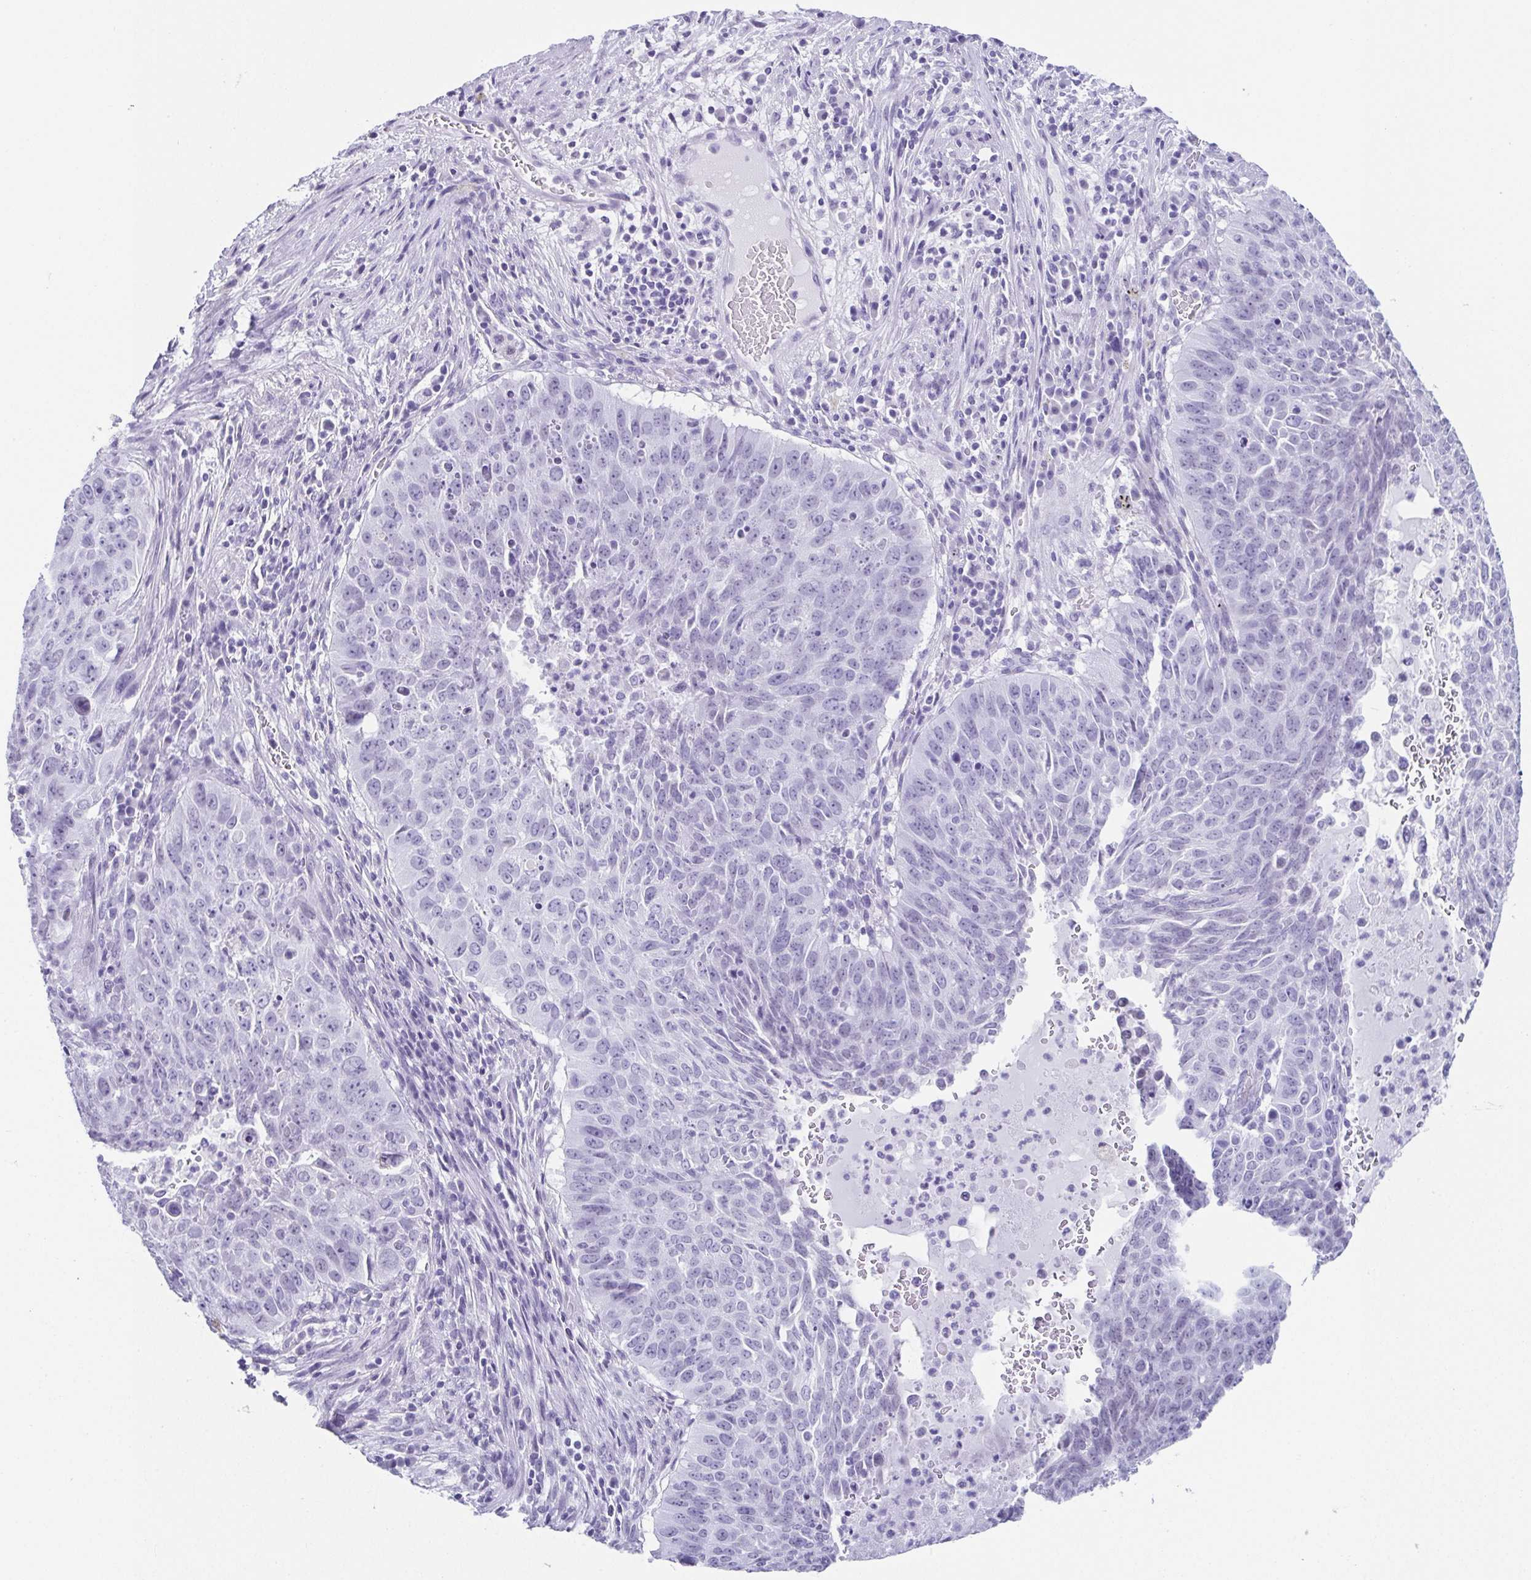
{"staining": {"intensity": "negative", "quantity": "none", "location": "none"}, "tissue": "lung cancer", "cell_type": "Tumor cells", "image_type": "cancer", "snomed": [{"axis": "morphology", "description": "Normal tissue, NOS"}, {"axis": "morphology", "description": "Squamous cell carcinoma, NOS"}, {"axis": "topography", "description": "Bronchus"}, {"axis": "topography", "description": "Lung"}], "caption": "The IHC histopathology image has no significant staining in tumor cells of squamous cell carcinoma (lung) tissue.", "gene": "ESX1", "patient": {"sex": "male", "age": 64}}